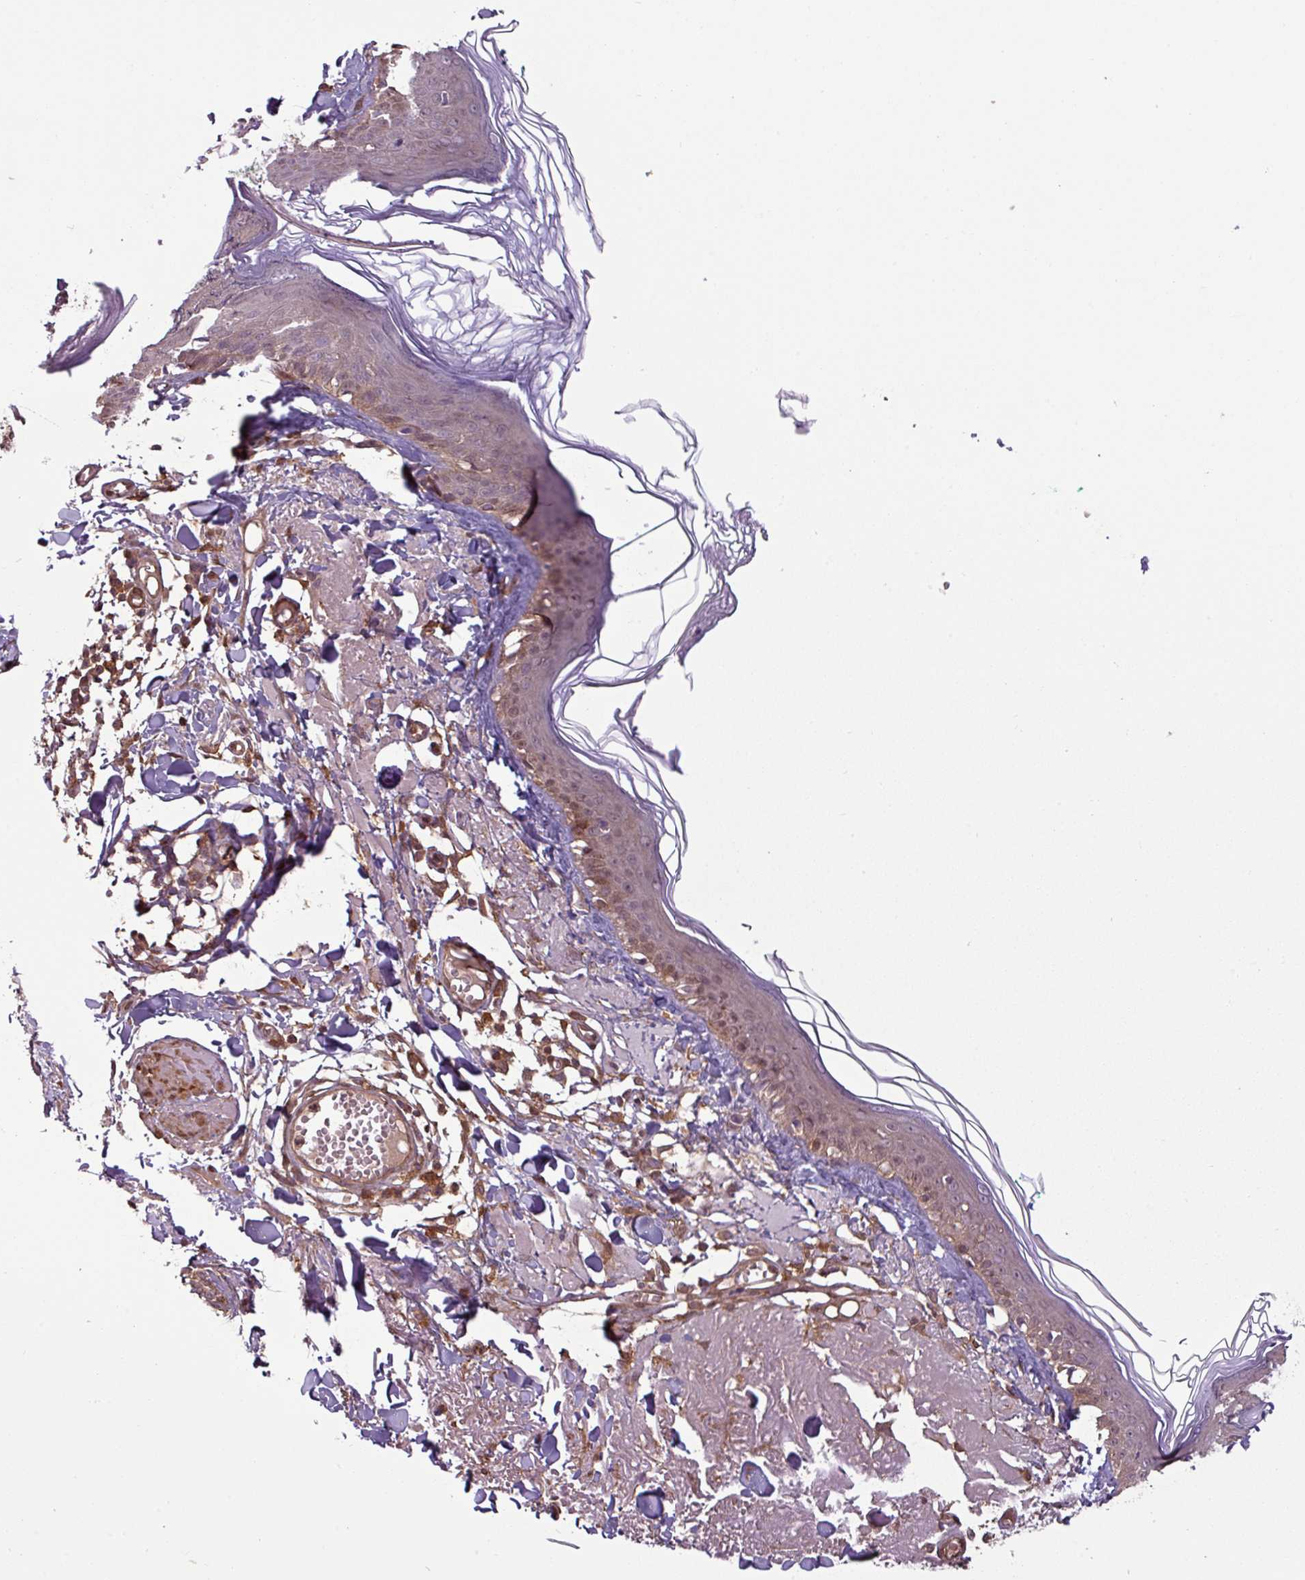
{"staining": {"intensity": "negative", "quantity": "none", "location": "none"}, "tissue": "skin", "cell_type": "Fibroblasts", "image_type": "normal", "snomed": [{"axis": "morphology", "description": "Normal tissue, NOS"}, {"axis": "morphology", "description": "Malignant melanoma, NOS"}, {"axis": "topography", "description": "Skin"}], "caption": "Immunohistochemistry of benign human skin displays no expression in fibroblasts. The staining is performed using DAB brown chromogen with nuclei counter-stained in using hematoxylin.", "gene": "SH3BGRL", "patient": {"sex": "male", "age": 80}}